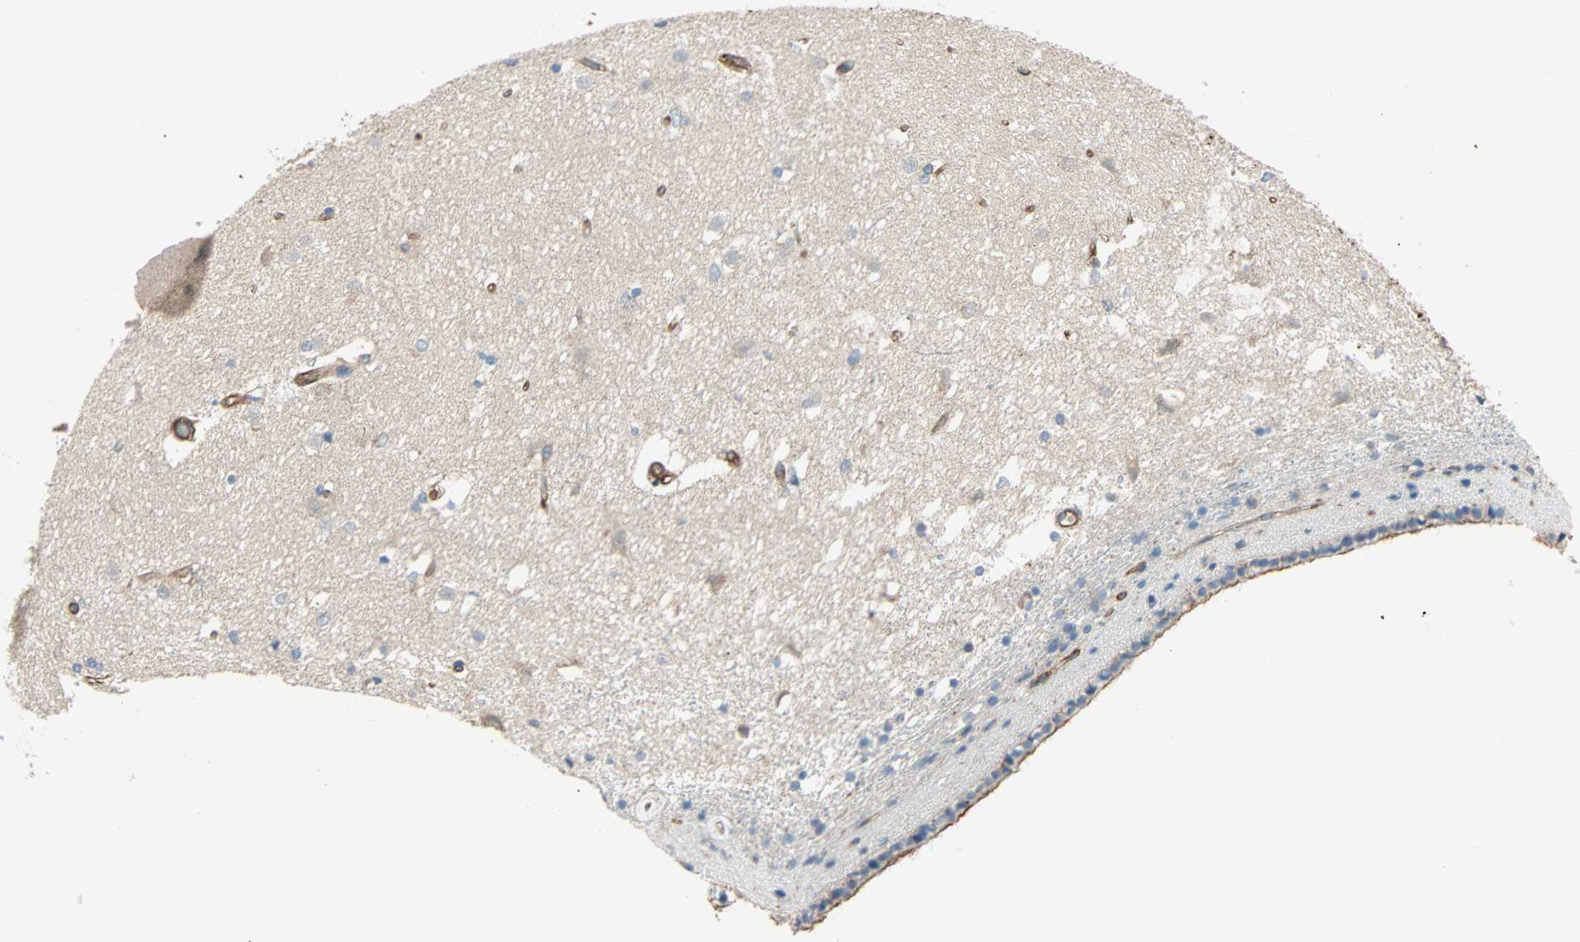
{"staining": {"intensity": "negative", "quantity": "none", "location": "none"}, "tissue": "caudate", "cell_type": "Glial cells", "image_type": "normal", "snomed": [{"axis": "morphology", "description": "Normal tissue, NOS"}, {"axis": "topography", "description": "Lateral ventricle wall"}], "caption": "Immunohistochemistry (IHC) of unremarkable caudate shows no expression in glial cells.", "gene": "GALNT10", "patient": {"sex": "female", "age": 19}}